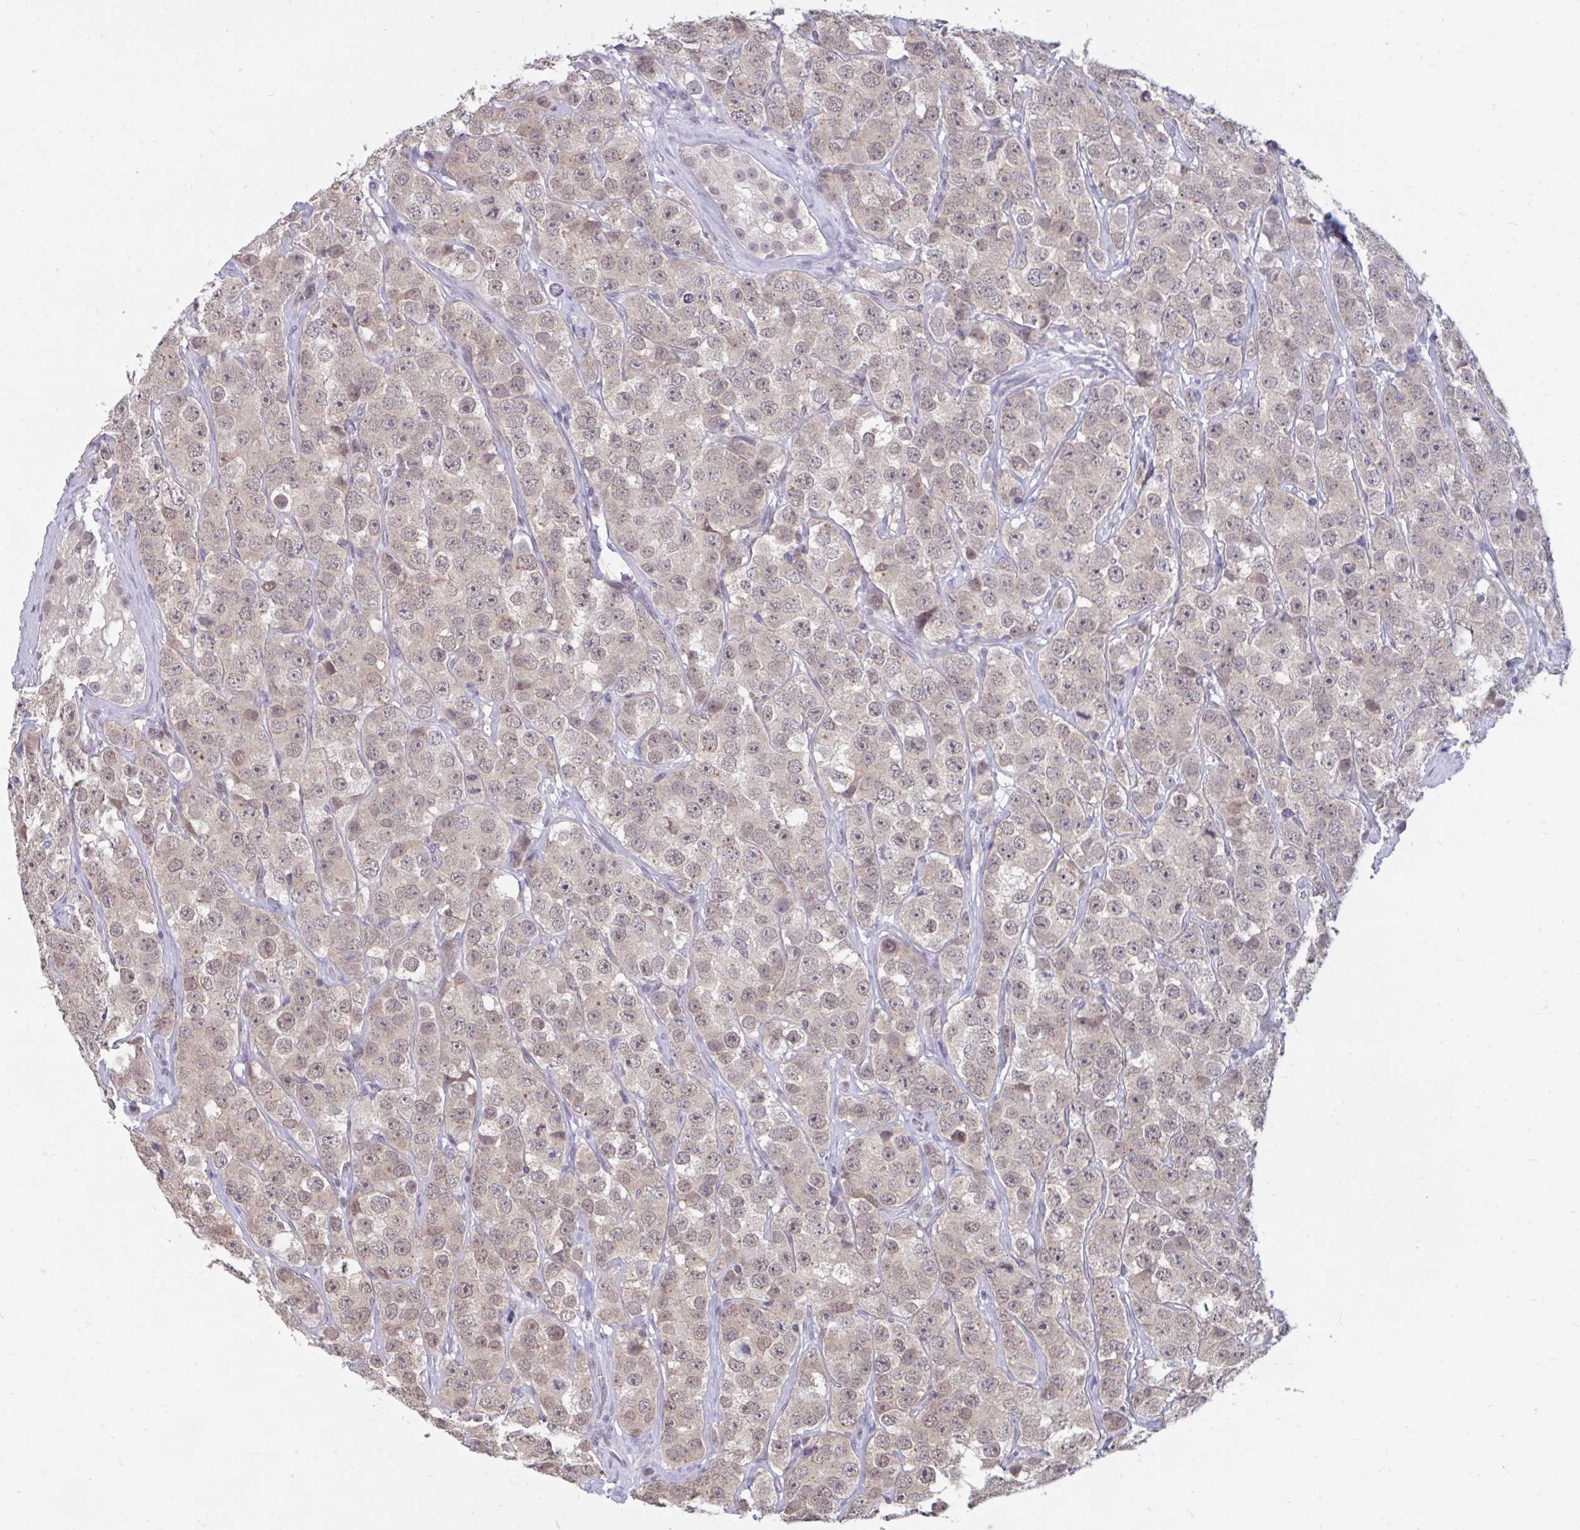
{"staining": {"intensity": "weak", "quantity": ">75%", "location": "nuclear"}, "tissue": "testis cancer", "cell_type": "Tumor cells", "image_type": "cancer", "snomed": [{"axis": "morphology", "description": "Seminoma, NOS"}, {"axis": "topography", "description": "Testis"}], "caption": "Seminoma (testis) tissue reveals weak nuclear positivity in about >75% of tumor cells The staining was performed using DAB (3,3'-diaminobenzidine), with brown indicating positive protein expression. Nuclei are stained blue with hematoxylin.", "gene": "ARPP19", "patient": {"sex": "male", "age": 28}}